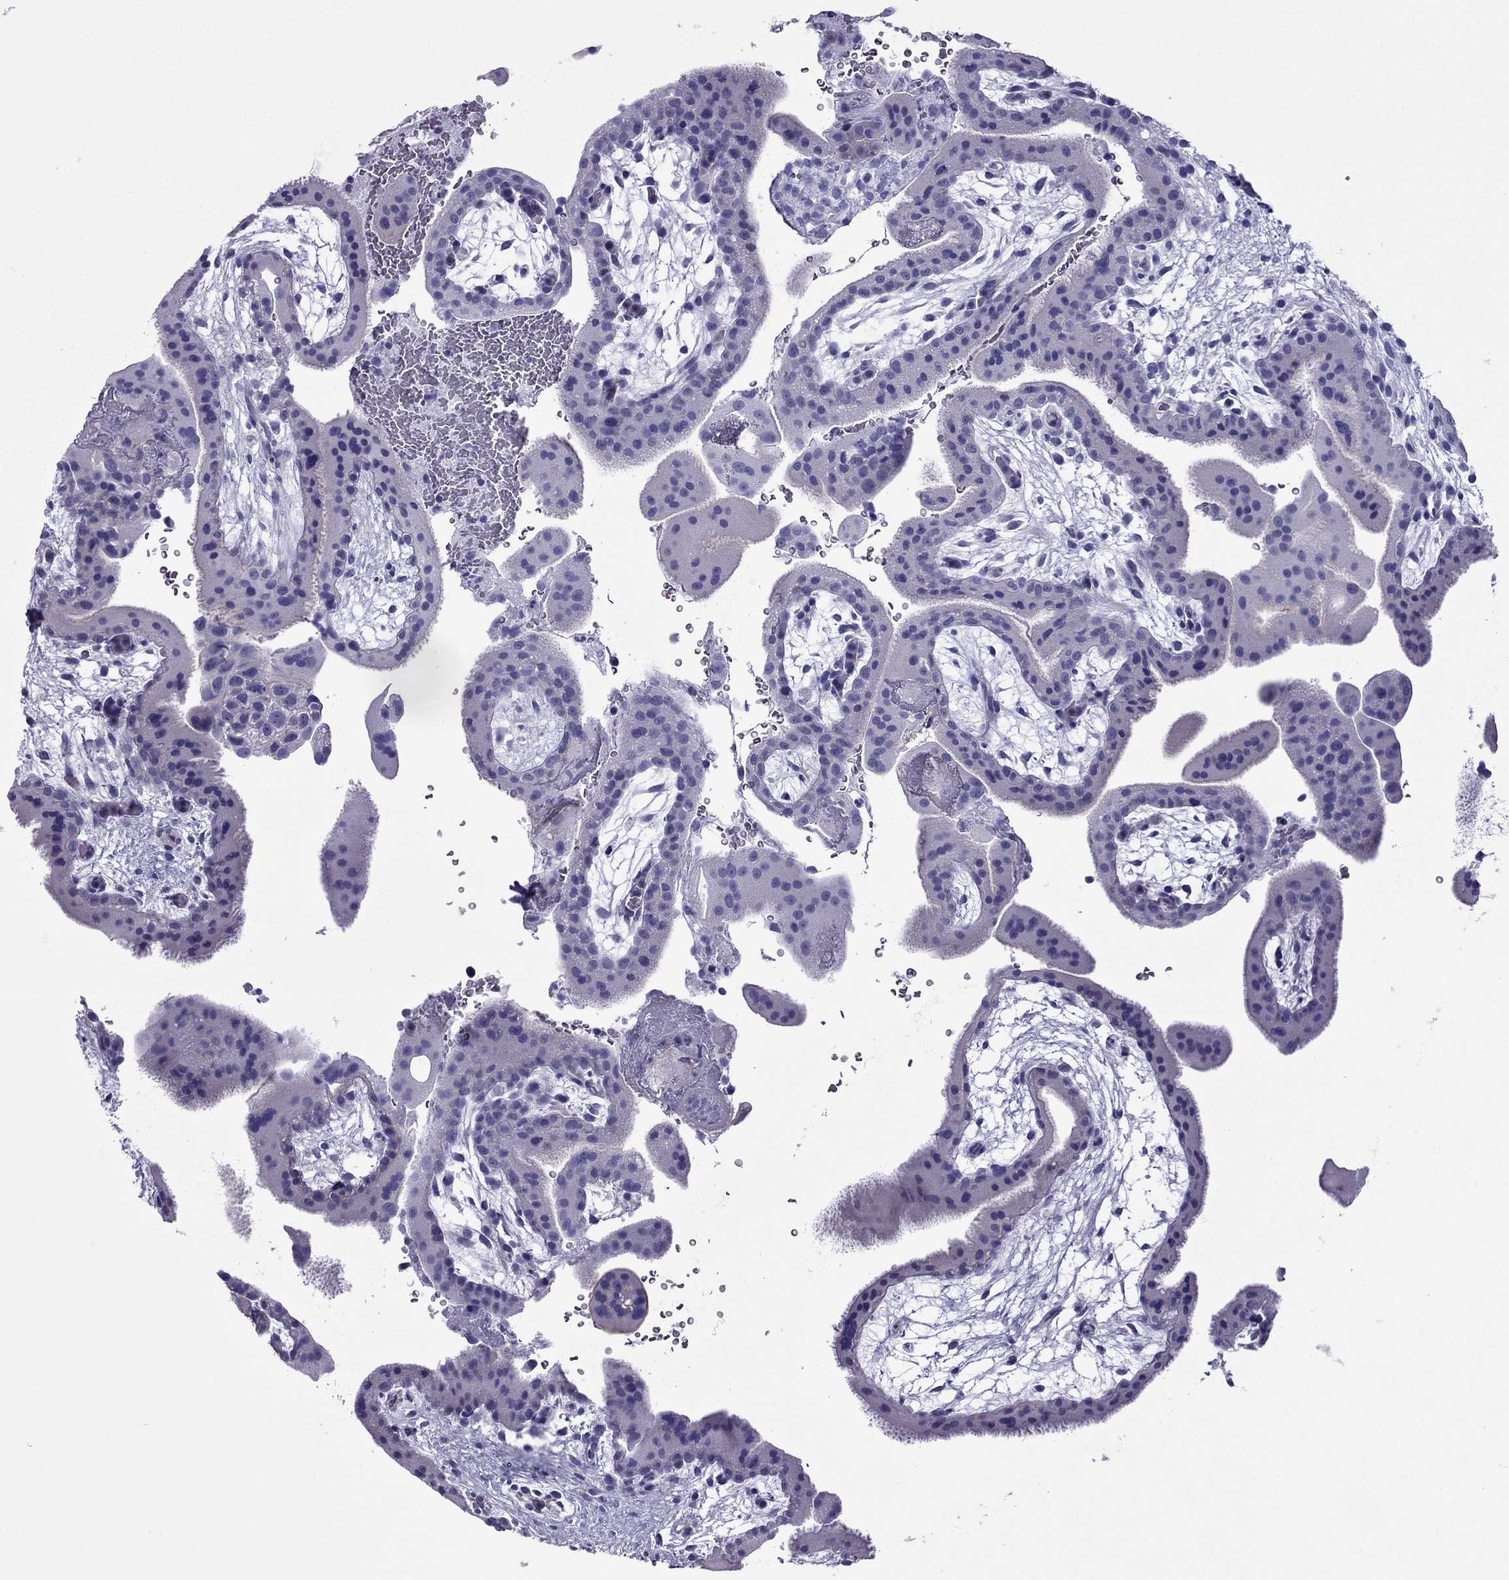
{"staining": {"intensity": "negative", "quantity": "none", "location": "none"}, "tissue": "placenta", "cell_type": "Decidual cells", "image_type": "normal", "snomed": [{"axis": "morphology", "description": "Normal tissue, NOS"}, {"axis": "topography", "description": "Placenta"}], "caption": "Decidual cells are negative for brown protein staining in unremarkable placenta. (Stains: DAB immunohistochemistry with hematoxylin counter stain, Microscopy: brightfield microscopy at high magnification).", "gene": "MYL11", "patient": {"sex": "female", "age": 19}}